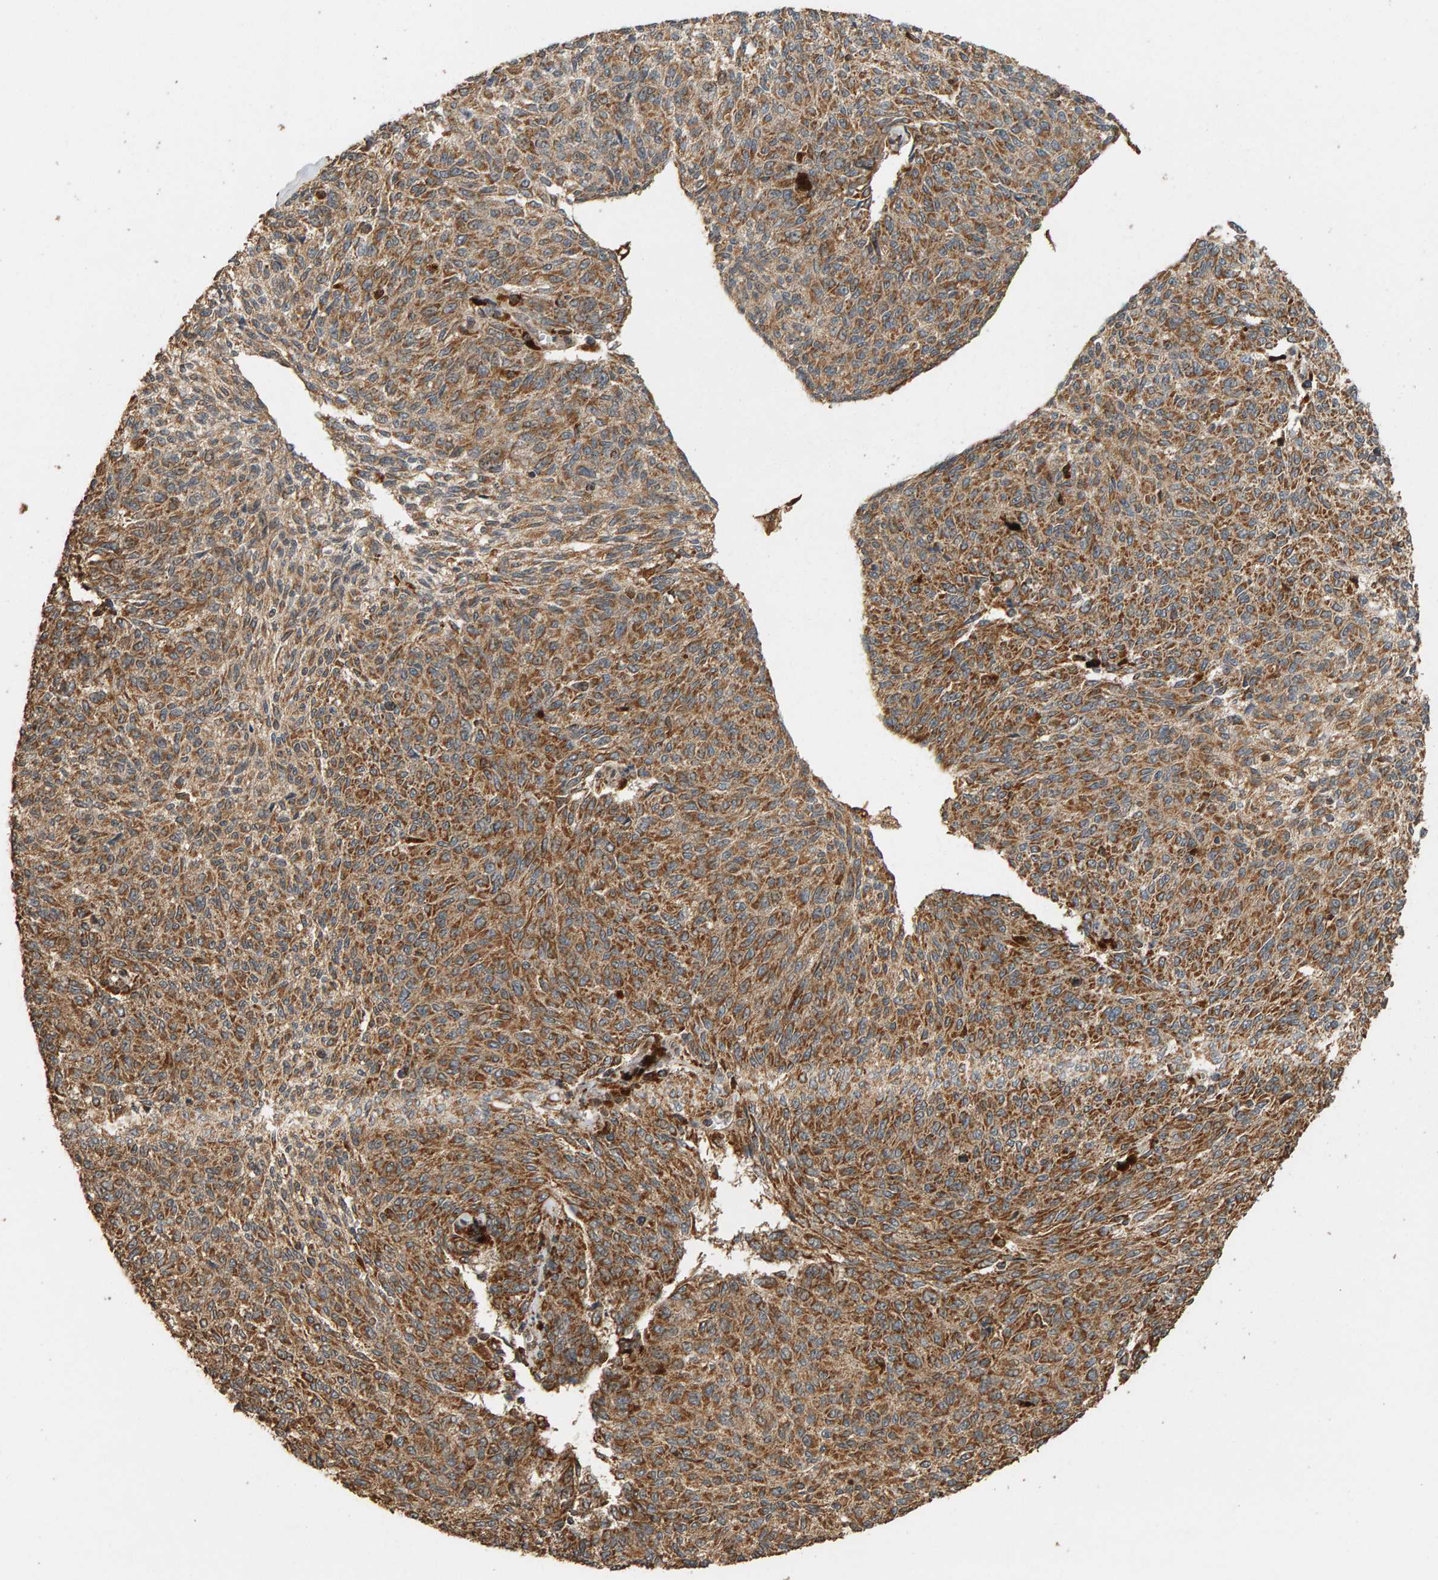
{"staining": {"intensity": "moderate", "quantity": ">75%", "location": "cytoplasmic/membranous"}, "tissue": "melanoma", "cell_type": "Tumor cells", "image_type": "cancer", "snomed": [{"axis": "morphology", "description": "Malignant melanoma, NOS"}, {"axis": "topography", "description": "Skin"}], "caption": "Protein expression analysis of melanoma exhibits moderate cytoplasmic/membranous expression in about >75% of tumor cells.", "gene": "GSTK1", "patient": {"sex": "female", "age": 72}}